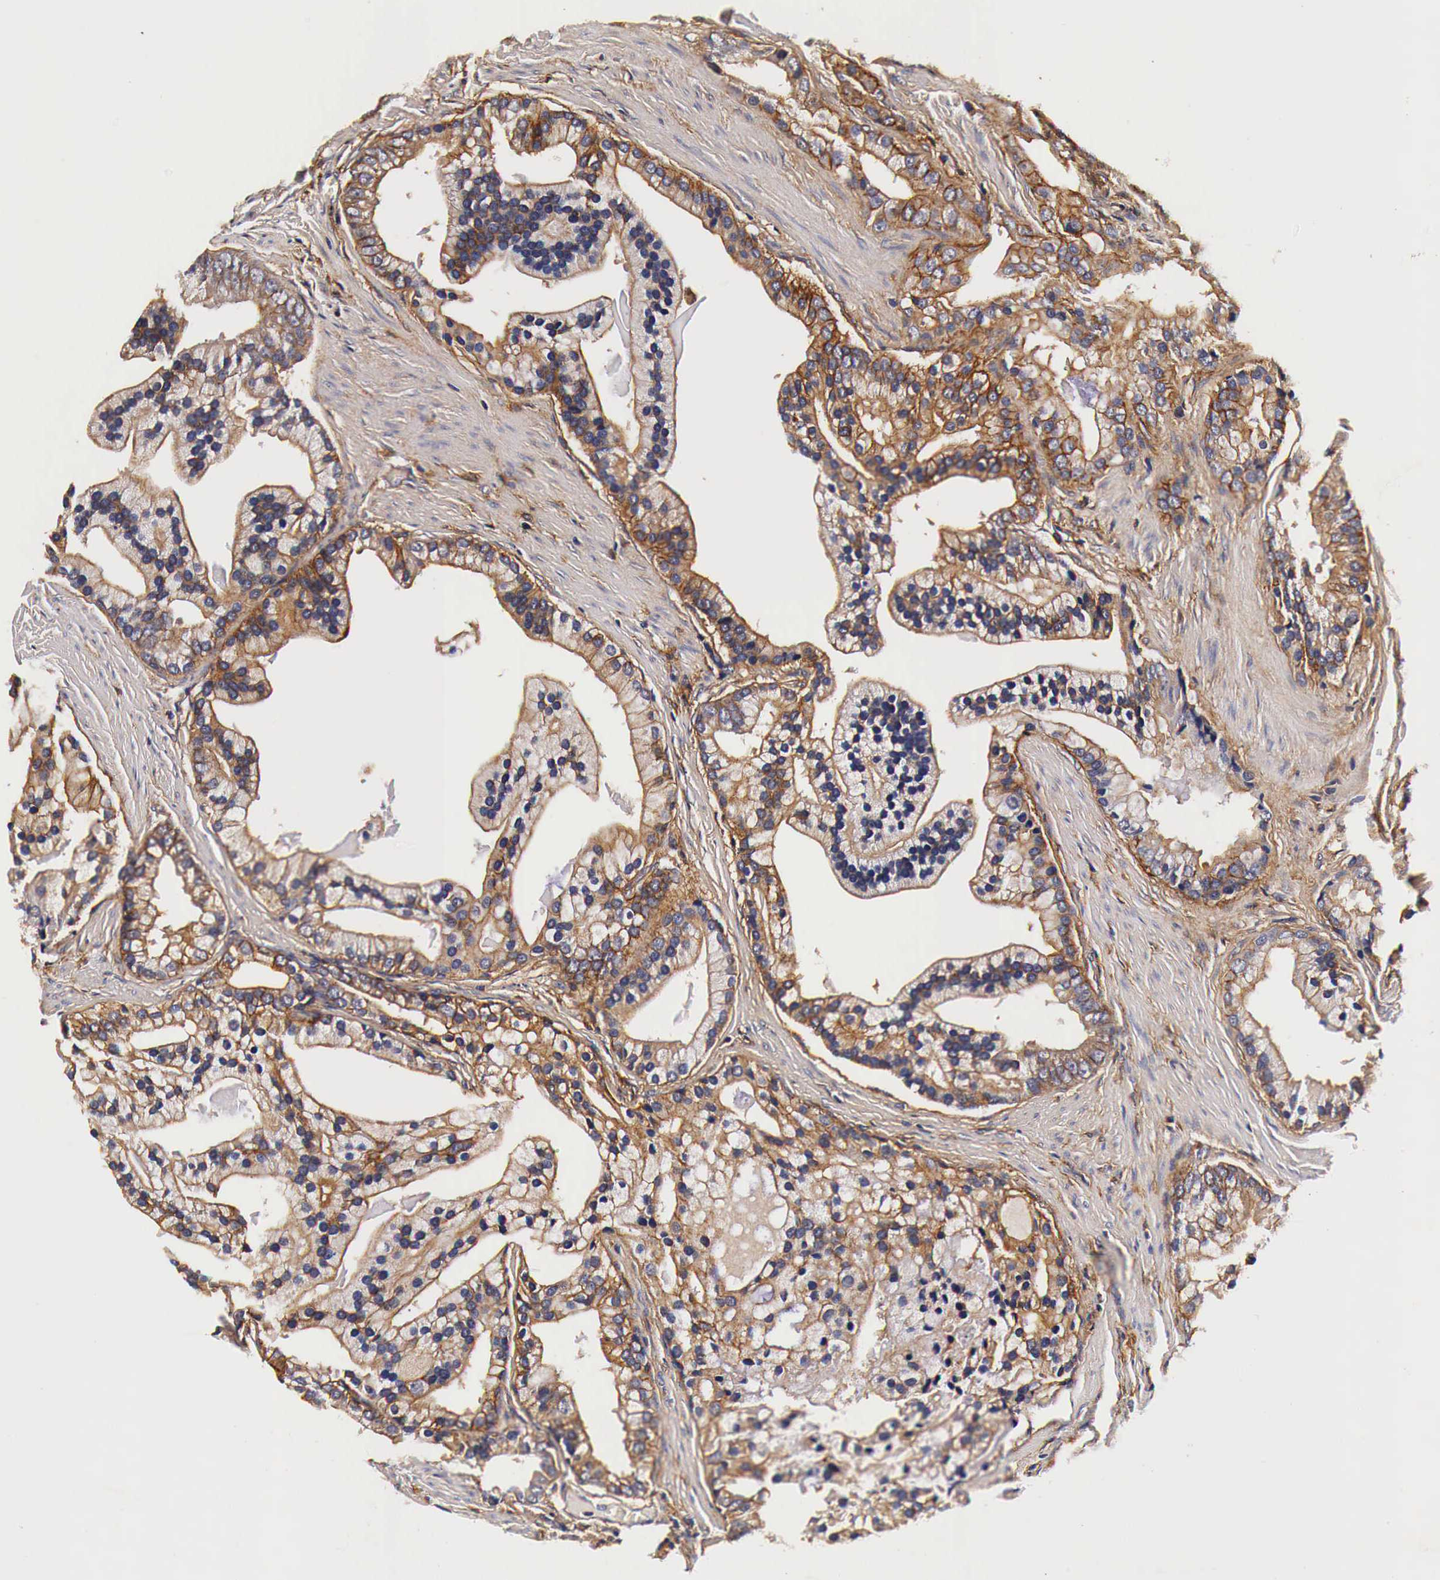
{"staining": {"intensity": "moderate", "quantity": ">75%", "location": "cytoplasmic/membranous"}, "tissue": "prostate cancer", "cell_type": "Tumor cells", "image_type": "cancer", "snomed": [{"axis": "morphology", "description": "Adenocarcinoma, Medium grade"}, {"axis": "topography", "description": "Prostate"}], "caption": "Protein staining displays moderate cytoplasmic/membranous positivity in about >75% of tumor cells in prostate cancer. (IHC, brightfield microscopy, high magnification).", "gene": "RP2", "patient": {"sex": "male", "age": 65}}